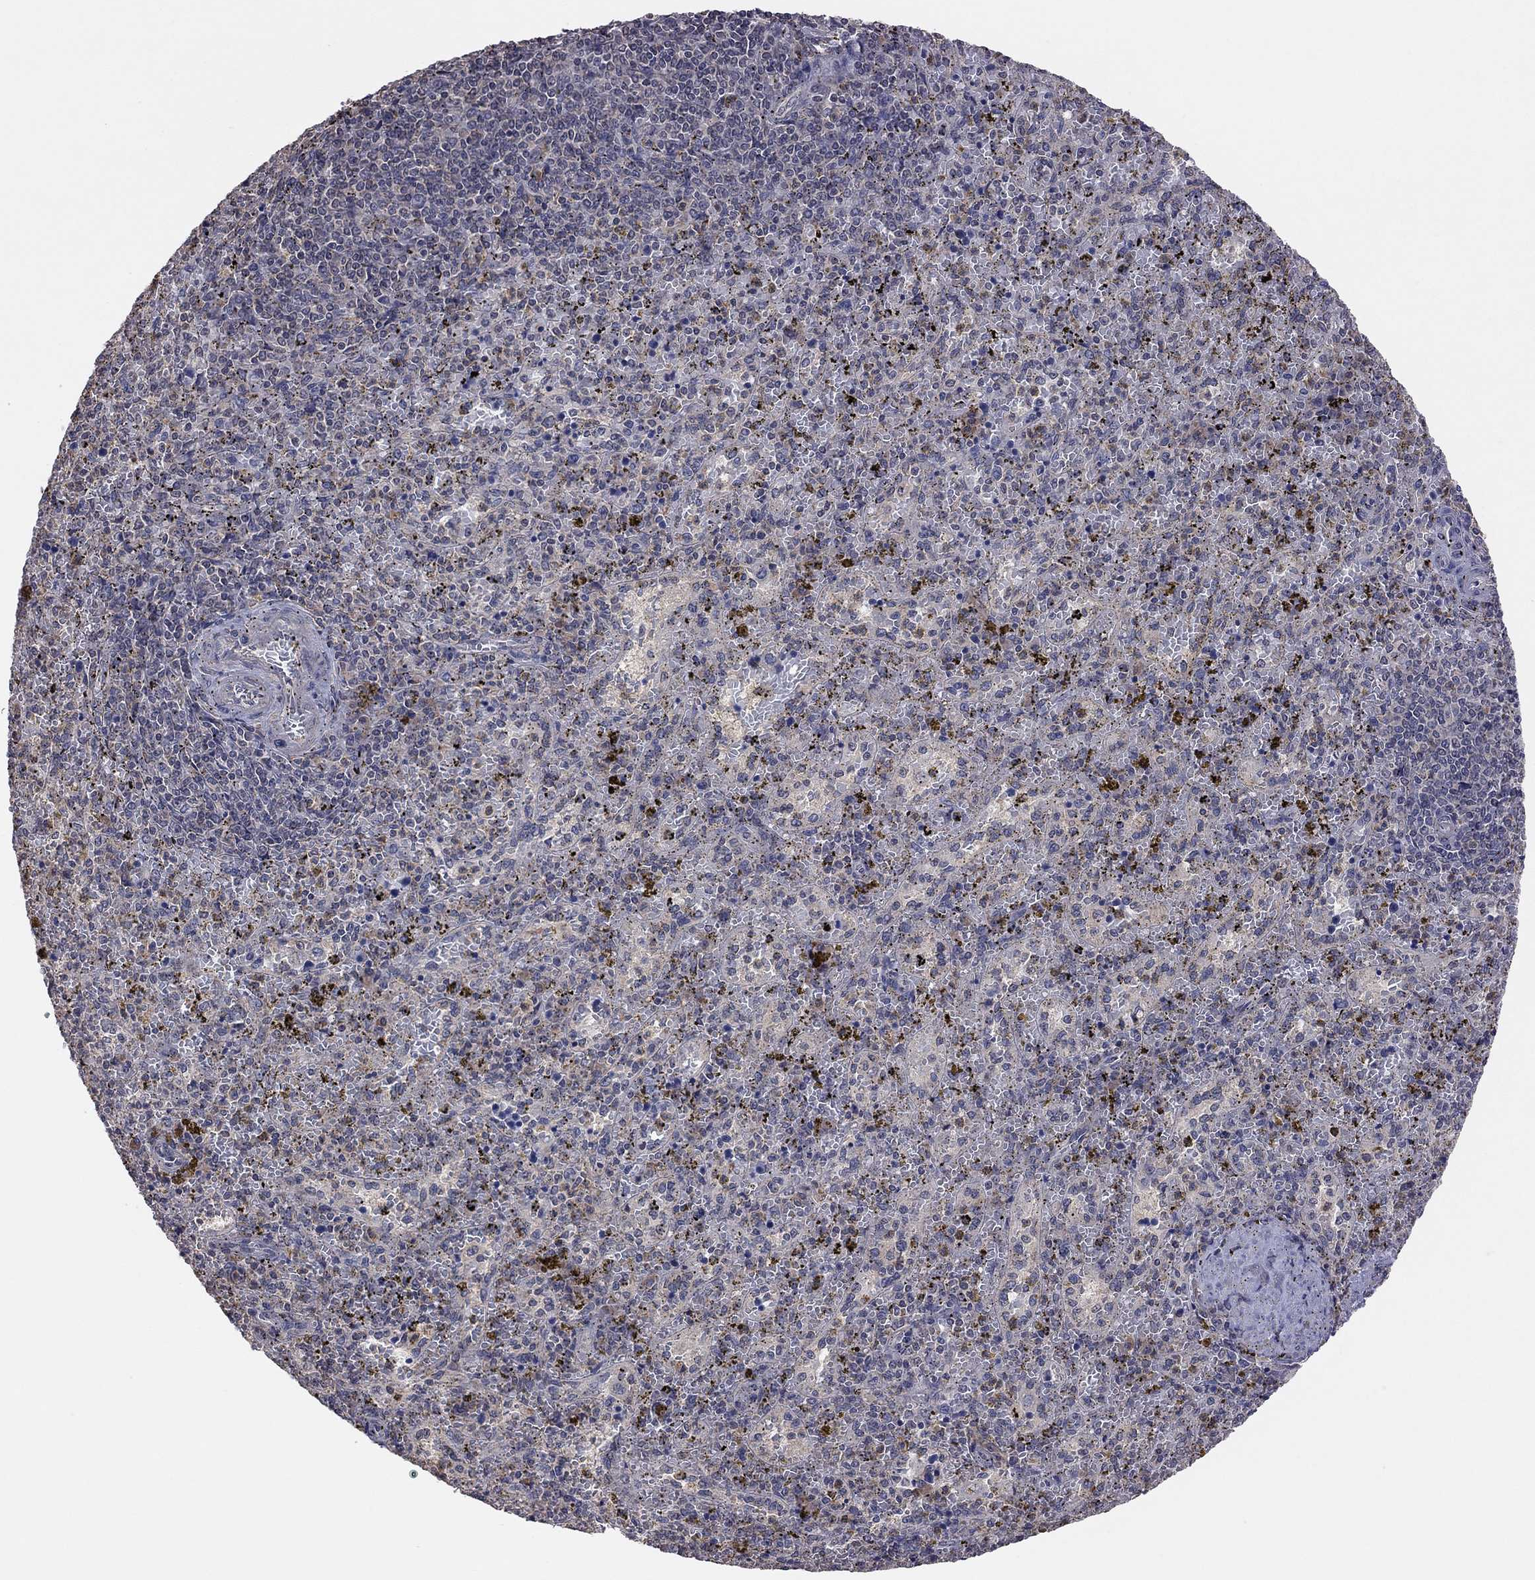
{"staining": {"intensity": "negative", "quantity": "none", "location": "none"}, "tissue": "spleen", "cell_type": "Cells in red pulp", "image_type": "normal", "snomed": [{"axis": "morphology", "description": "Normal tissue, NOS"}, {"axis": "topography", "description": "Spleen"}], "caption": "This is an immunohistochemistry histopathology image of normal human spleen. There is no staining in cells in red pulp.", "gene": "TSNARE1", "patient": {"sex": "female", "age": 50}}